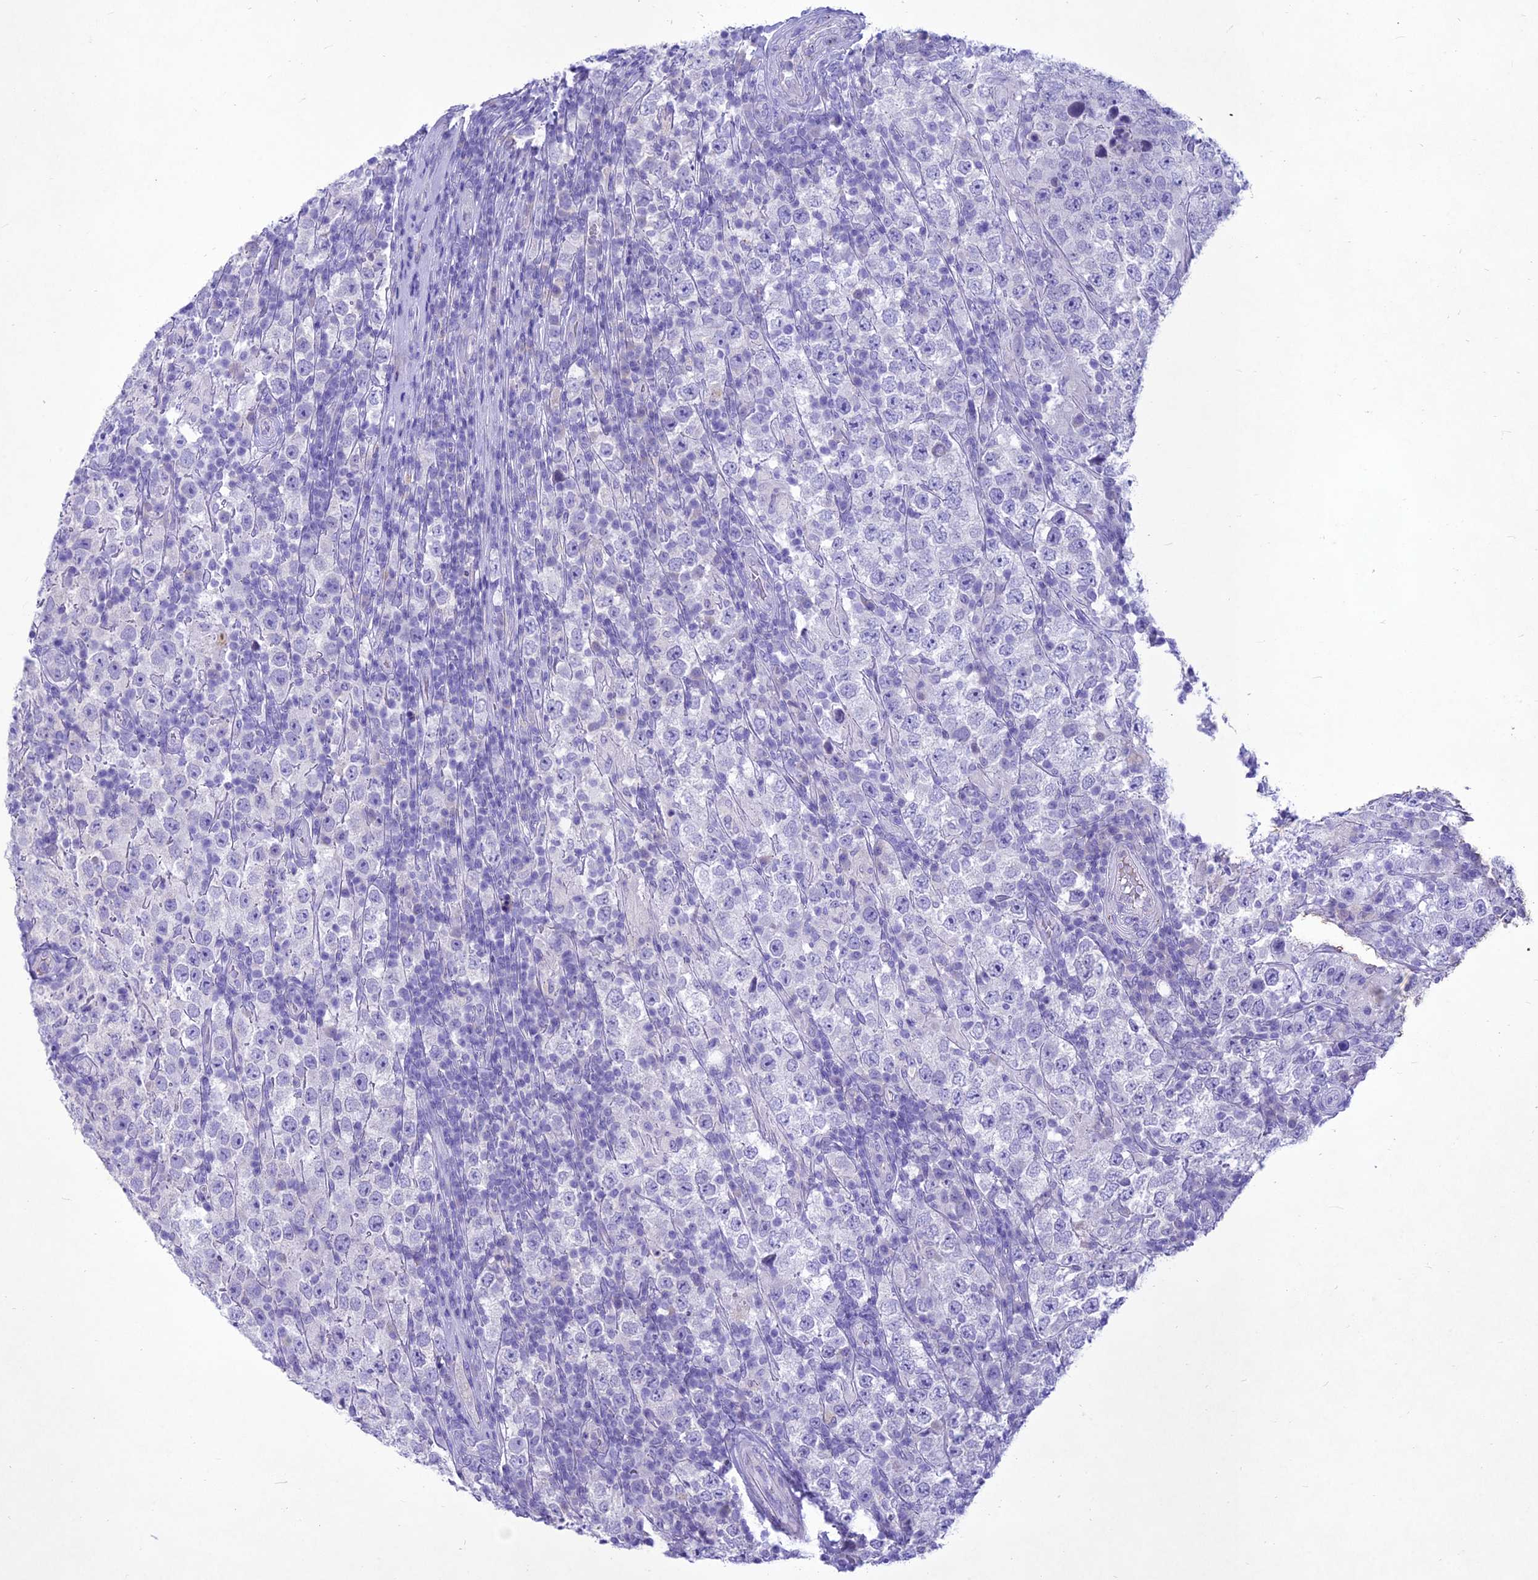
{"staining": {"intensity": "negative", "quantity": "none", "location": "none"}, "tissue": "testis cancer", "cell_type": "Tumor cells", "image_type": "cancer", "snomed": [{"axis": "morphology", "description": "Normal tissue, NOS"}, {"axis": "morphology", "description": "Urothelial carcinoma, High grade"}, {"axis": "morphology", "description": "Seminoma, NOS"}, {"axis": "morphology", "description": "Carcinoma, Embryonal, NOS"}, {"axis": "topography", "description": "Urinary bladder"}, {"axis": "topography", "description": "Testis"}], "caption": "IHC image of human seminoma (testis) stained for a protein (brown), which demonstrates no staining in tumor cells.", "gene": "IFT172", "patient": {"sex": "male", "age": 41}}